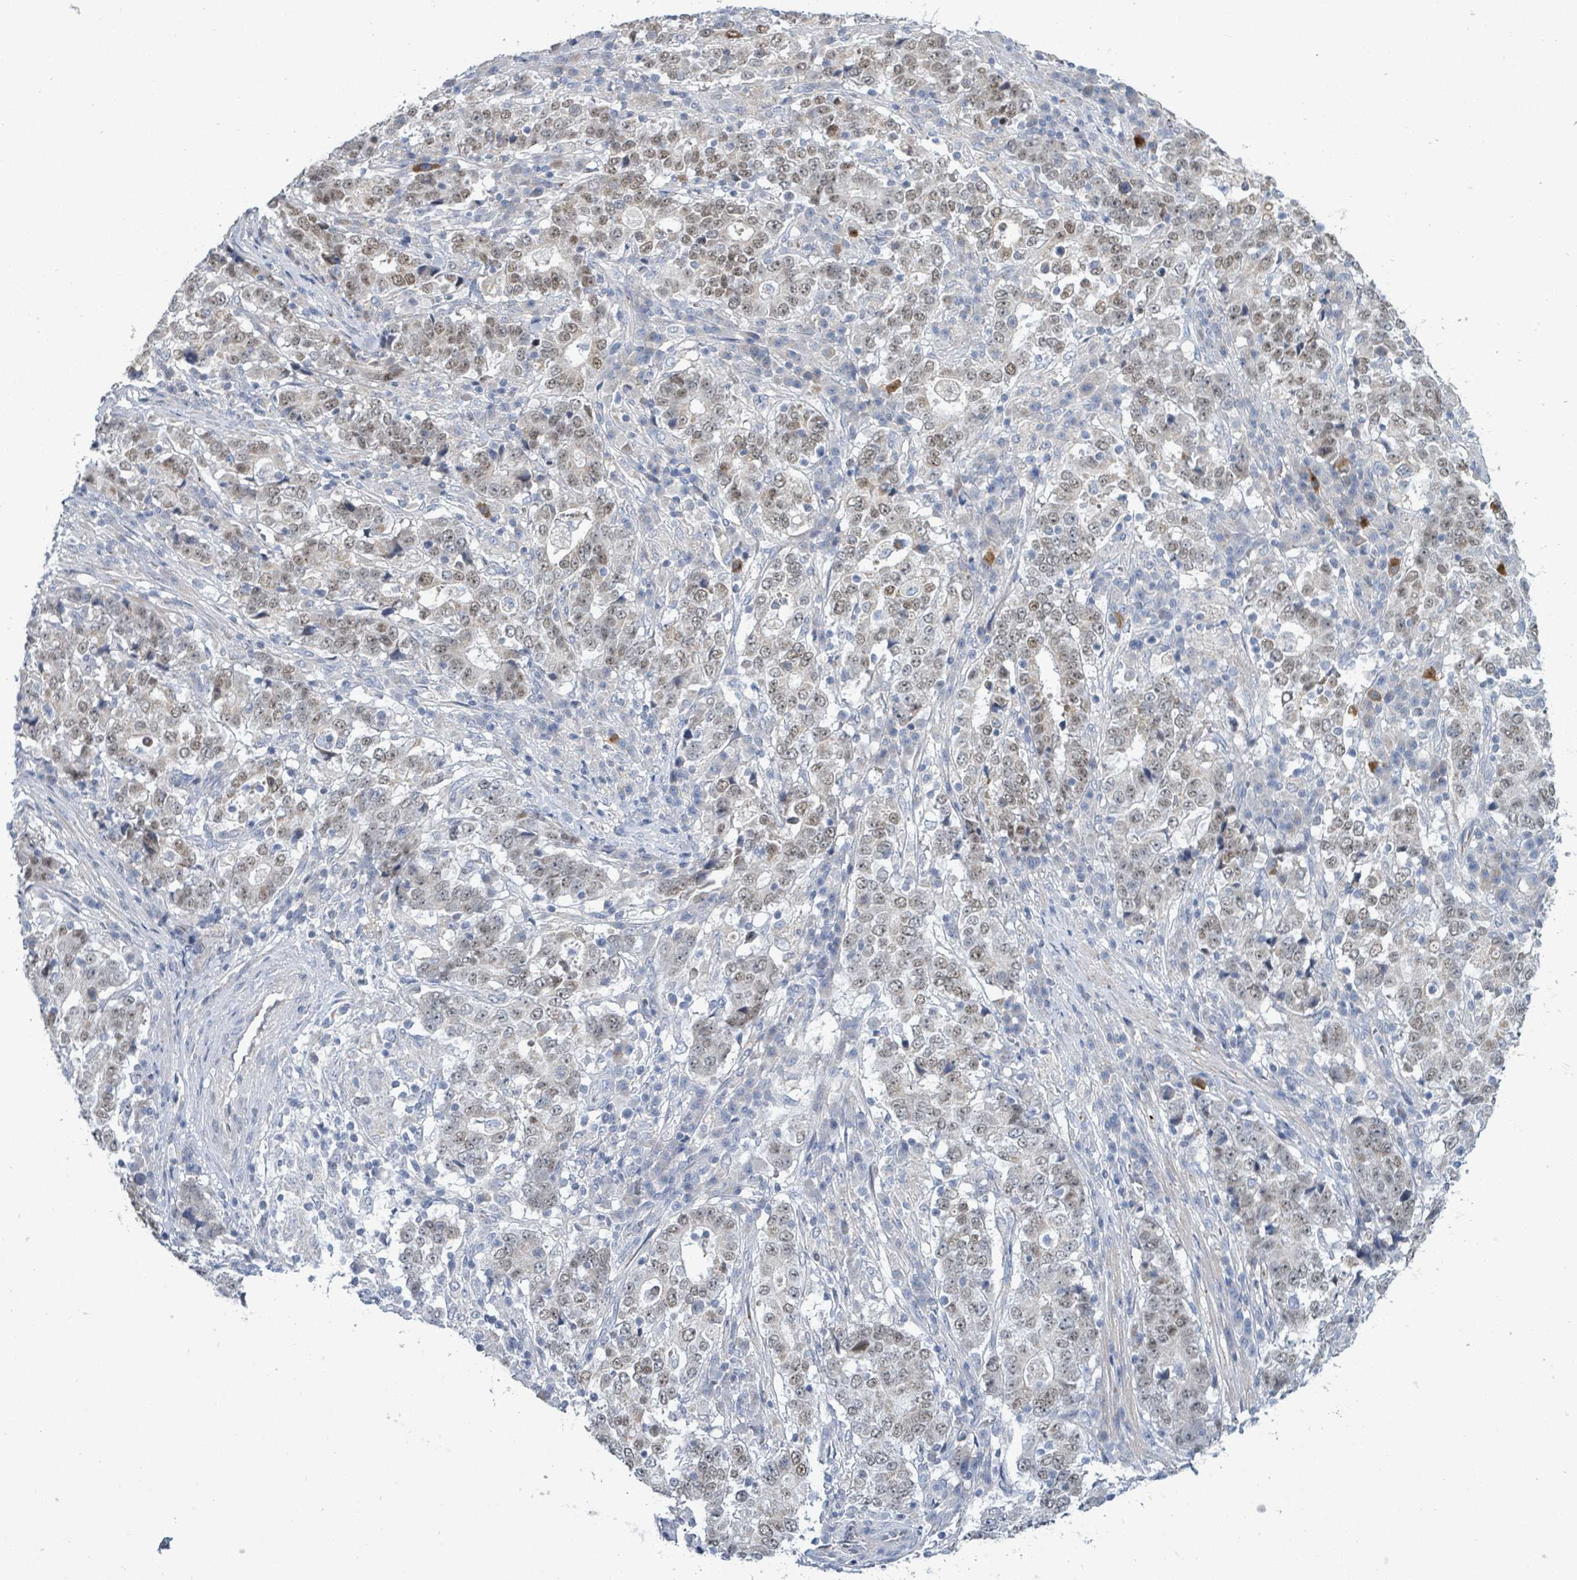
{"staining": {"intensity": "moderate", "quantity": "25%-75%", "location": "nuclear"}, "tissue": "stomach cancer", "cell_type": "Tumor cells", "image_type": "cancer", "snomed": [{"axis": "morphology", "description": "Adenocarcinoma, NOS"}, {"axis": "topography", "description": "Stomach"}], "caption": "This is an image of IHC staining of stomach cancer (adenocarcinoma), which shows moderate positivity in the nuclear of tumor cells.", "gene": "ZFPM1", "patient": {"sex": "male", "age": 59}}